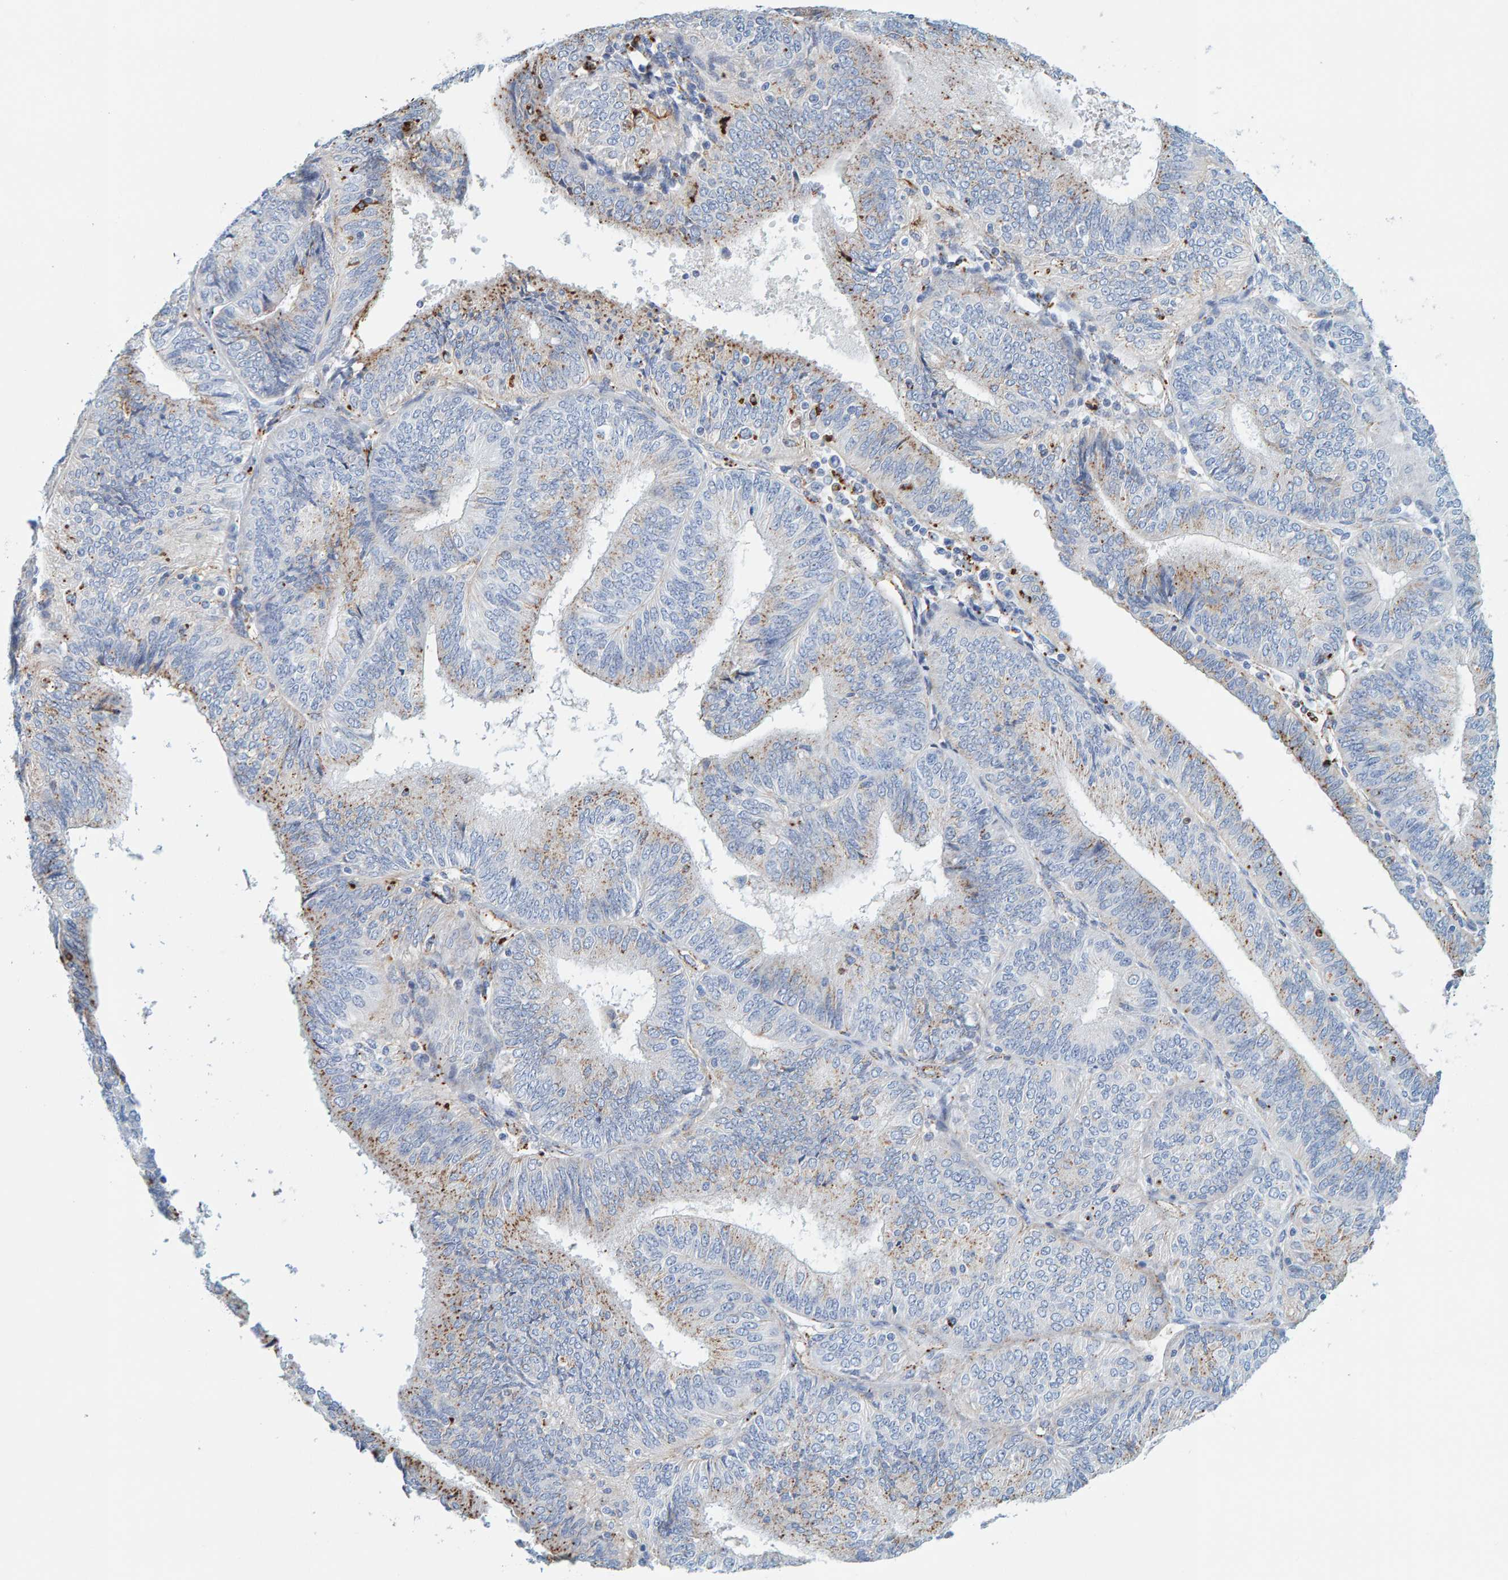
{"staining": {"intensity": "moderate", "quantity": "<25%", "location": "cytoplasmic/membranous"}, "tissue": "endometrial cancer", "cell_type": "Tumor cells", "image_type": "cancer", "snomed": [{"axis": "morphology", "description": "Adenocarcinoma, NOS"}, {"axis": "topography", "description": "Endometrium"}], "caption": "IHC of human endometrial cancer (adenocarcinoma) displays low levels of moderate cytoplasmic/membranous staining in about <25% of tumor cells.", "gene": "BIN3", "patient": {"sex": "female", "age": 58}}